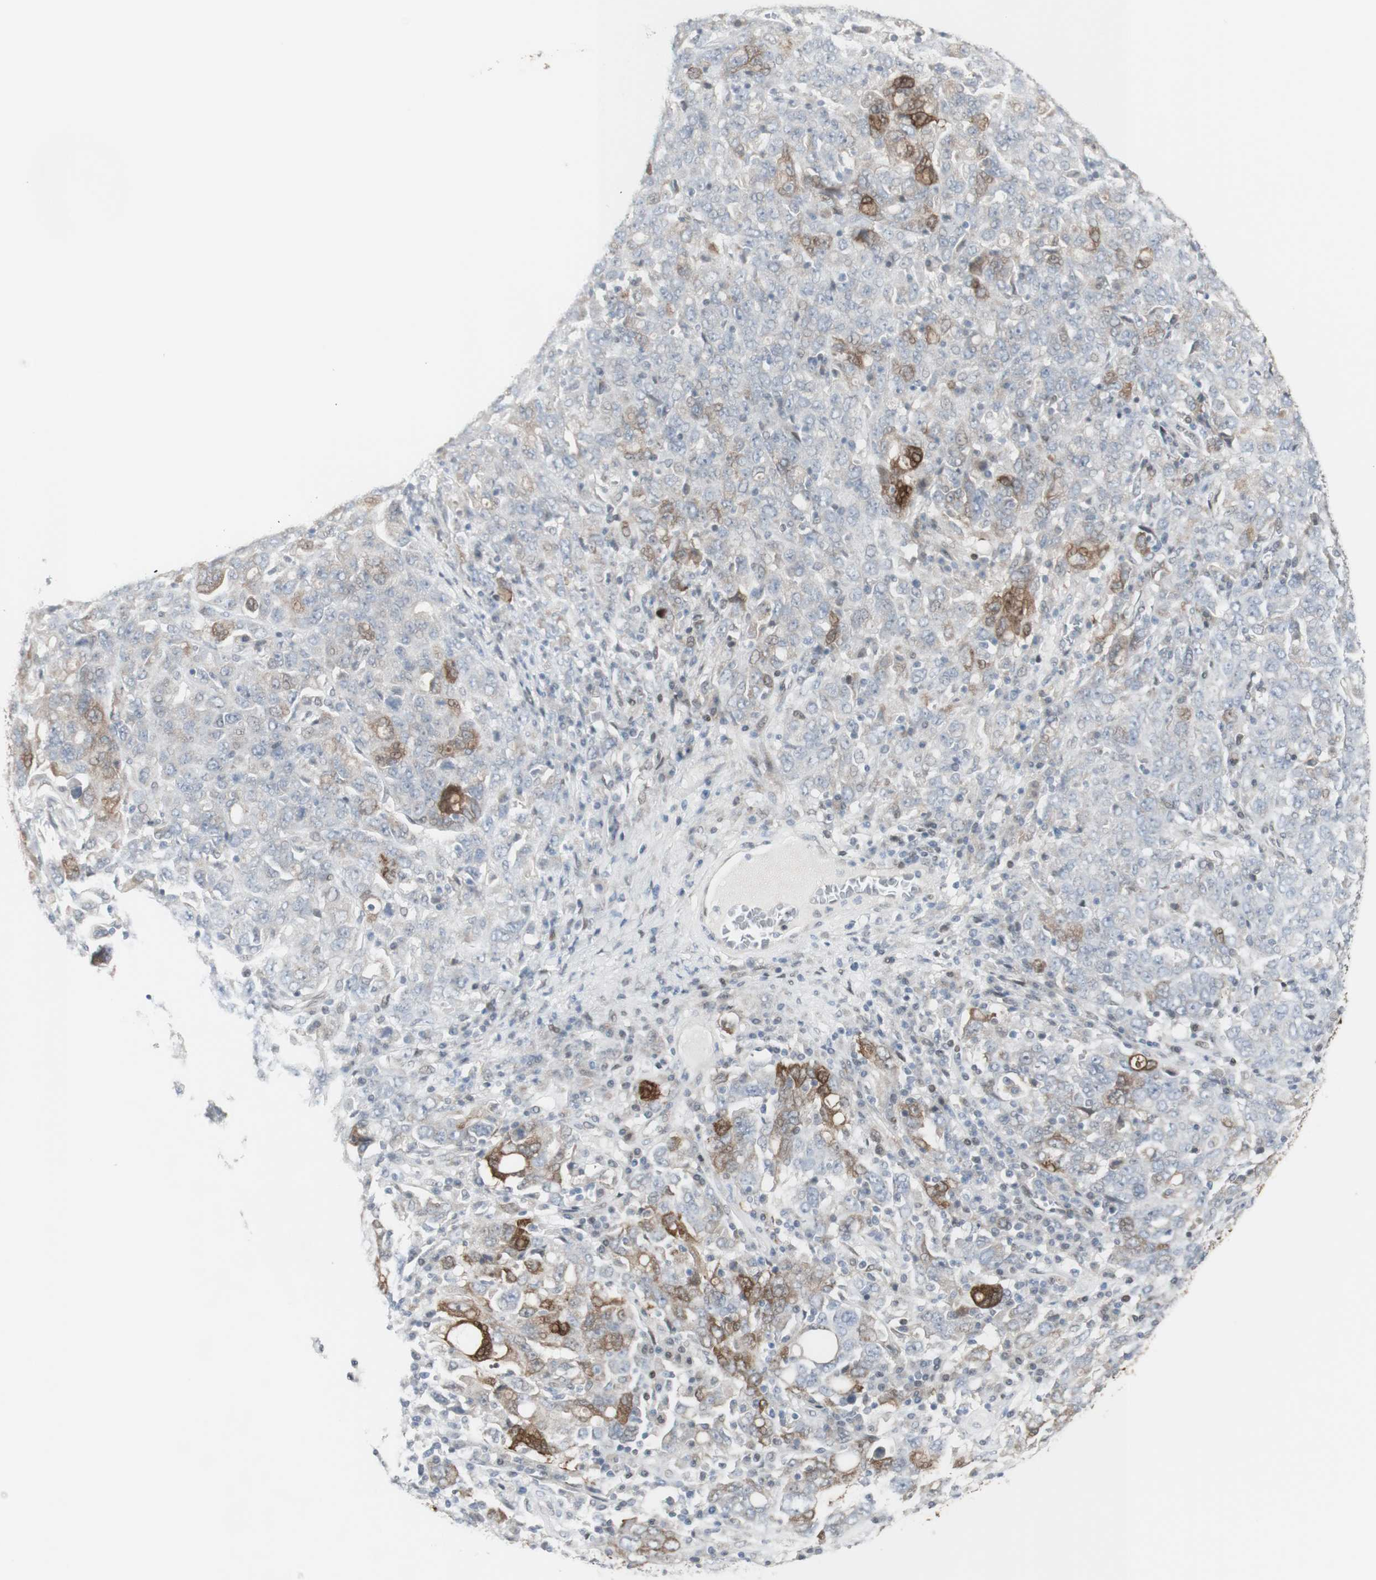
{"staining": {"intensity": "moderate", "quantity": "<25%", "location": "cytoplasmic/membranous"}, "tissue": "ovarian cancer", "cell_type": "Tumor cells", "image_type": "cancer", "snomed": [{"axis": "morphology", "description": "Carcinoma, endometroid"}, {"axis": "topography", "description": "Ovary"}], "caption": "The histopathology image displays a brown stain indicating the presence of a protein in the cytoplasmic/membranous of tumor cells in endometroid carcinoma (ovarian).", "gene": "C1orf116", "patient": {"sex": "female", "age": 62}}